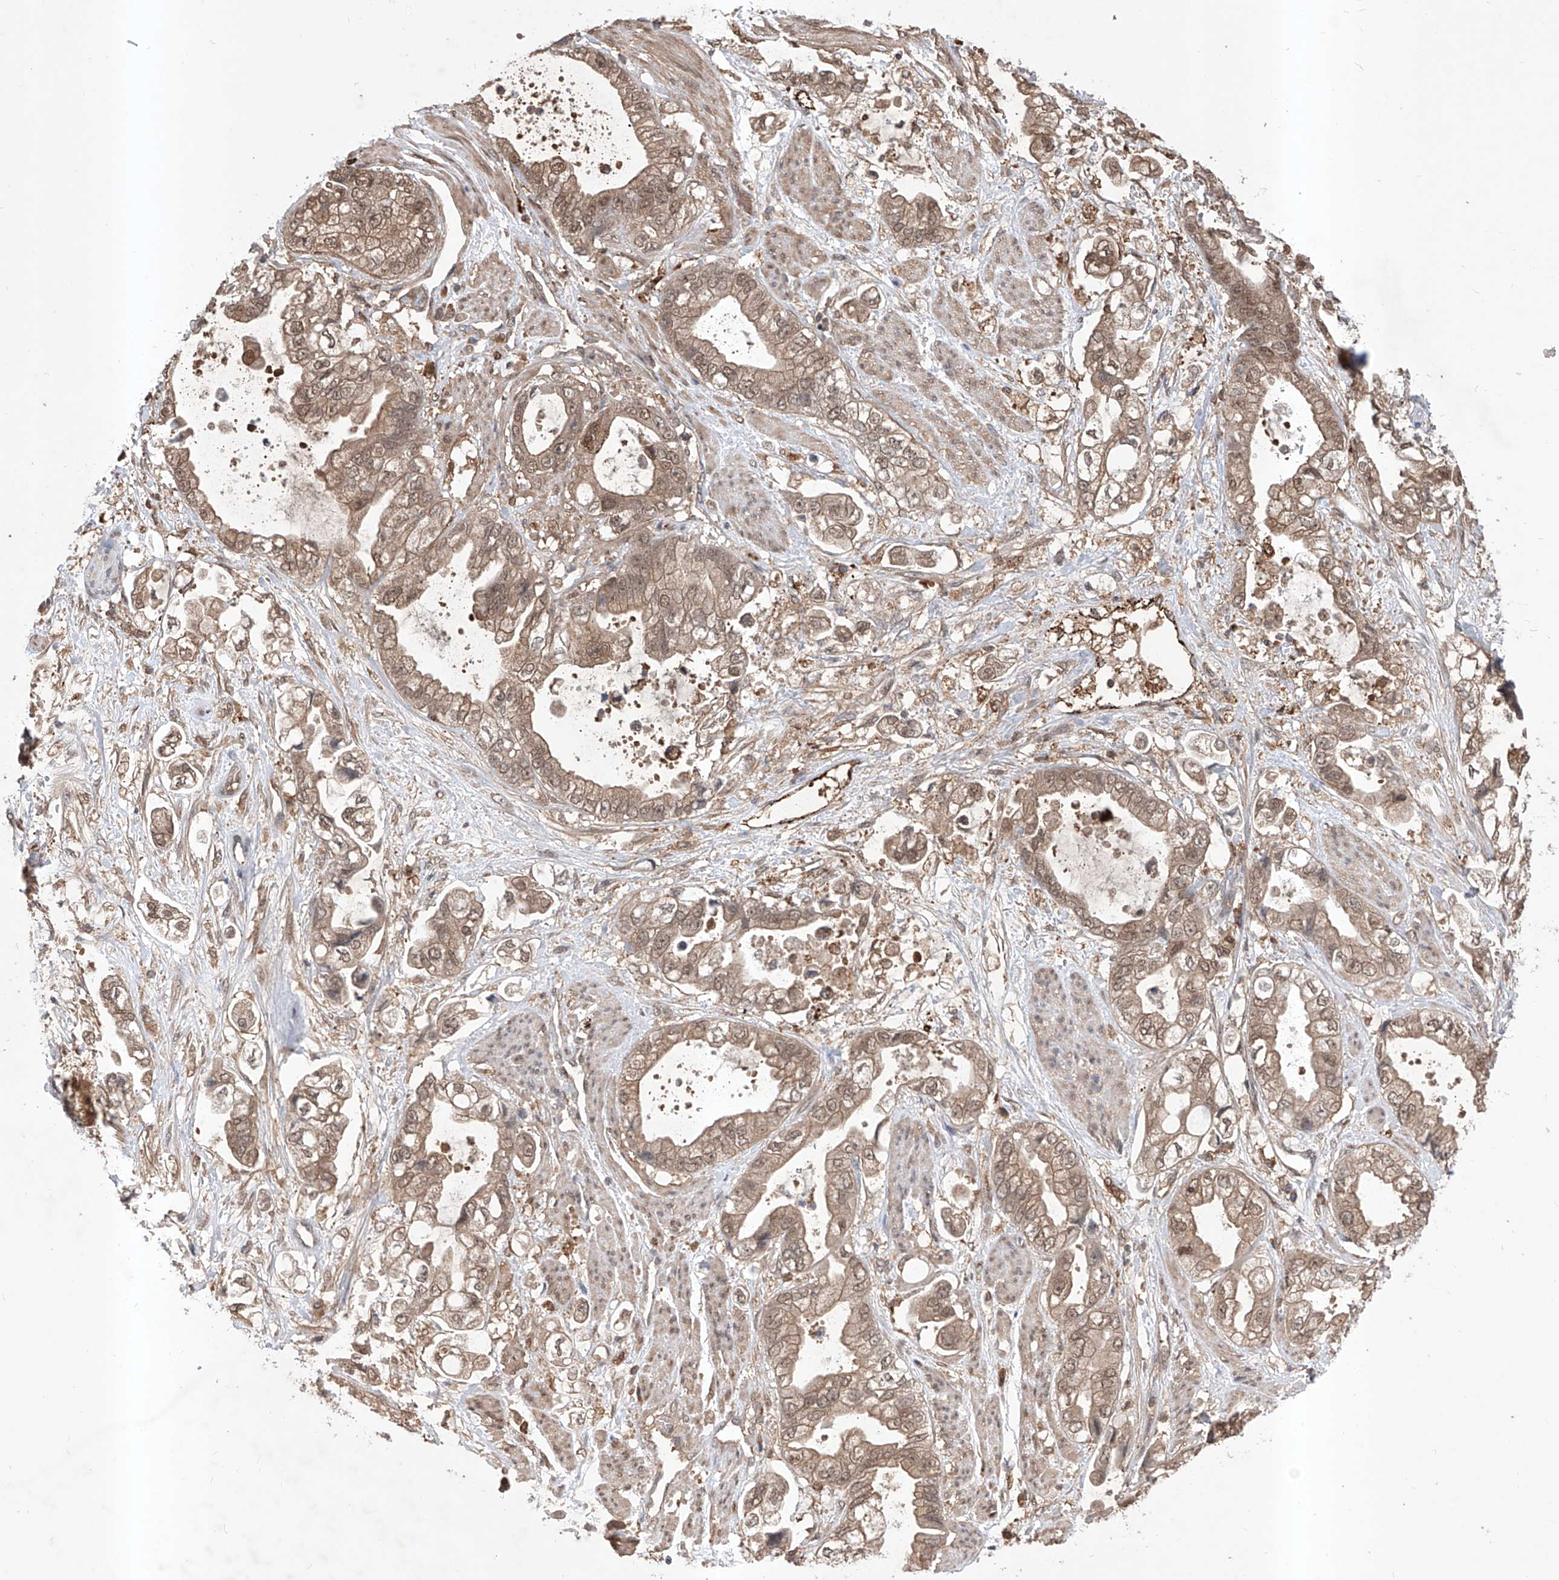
{"staining": {"intensity": "weak", "quantity": ">75%", "location": "cytoplasmic/membranous,nuclear"}, "tissue": "stomach cancer", "cell_type": "Tumor cells", "image_type": "cancer", "snomed": [{"axis": "morphology", "description": "Adenocarcinoma, NOS"}, {"axis": "topography", "description": "Stomach"}], "caption": "Immunohistochemical staining of stomach cancer shows low levels of weak cytoplasmic/membranous and nuclear protein expression in approximately >75% of tumor cells.", "gene": "HOXC8", "patient": {"sex": "male", "age": 62}}